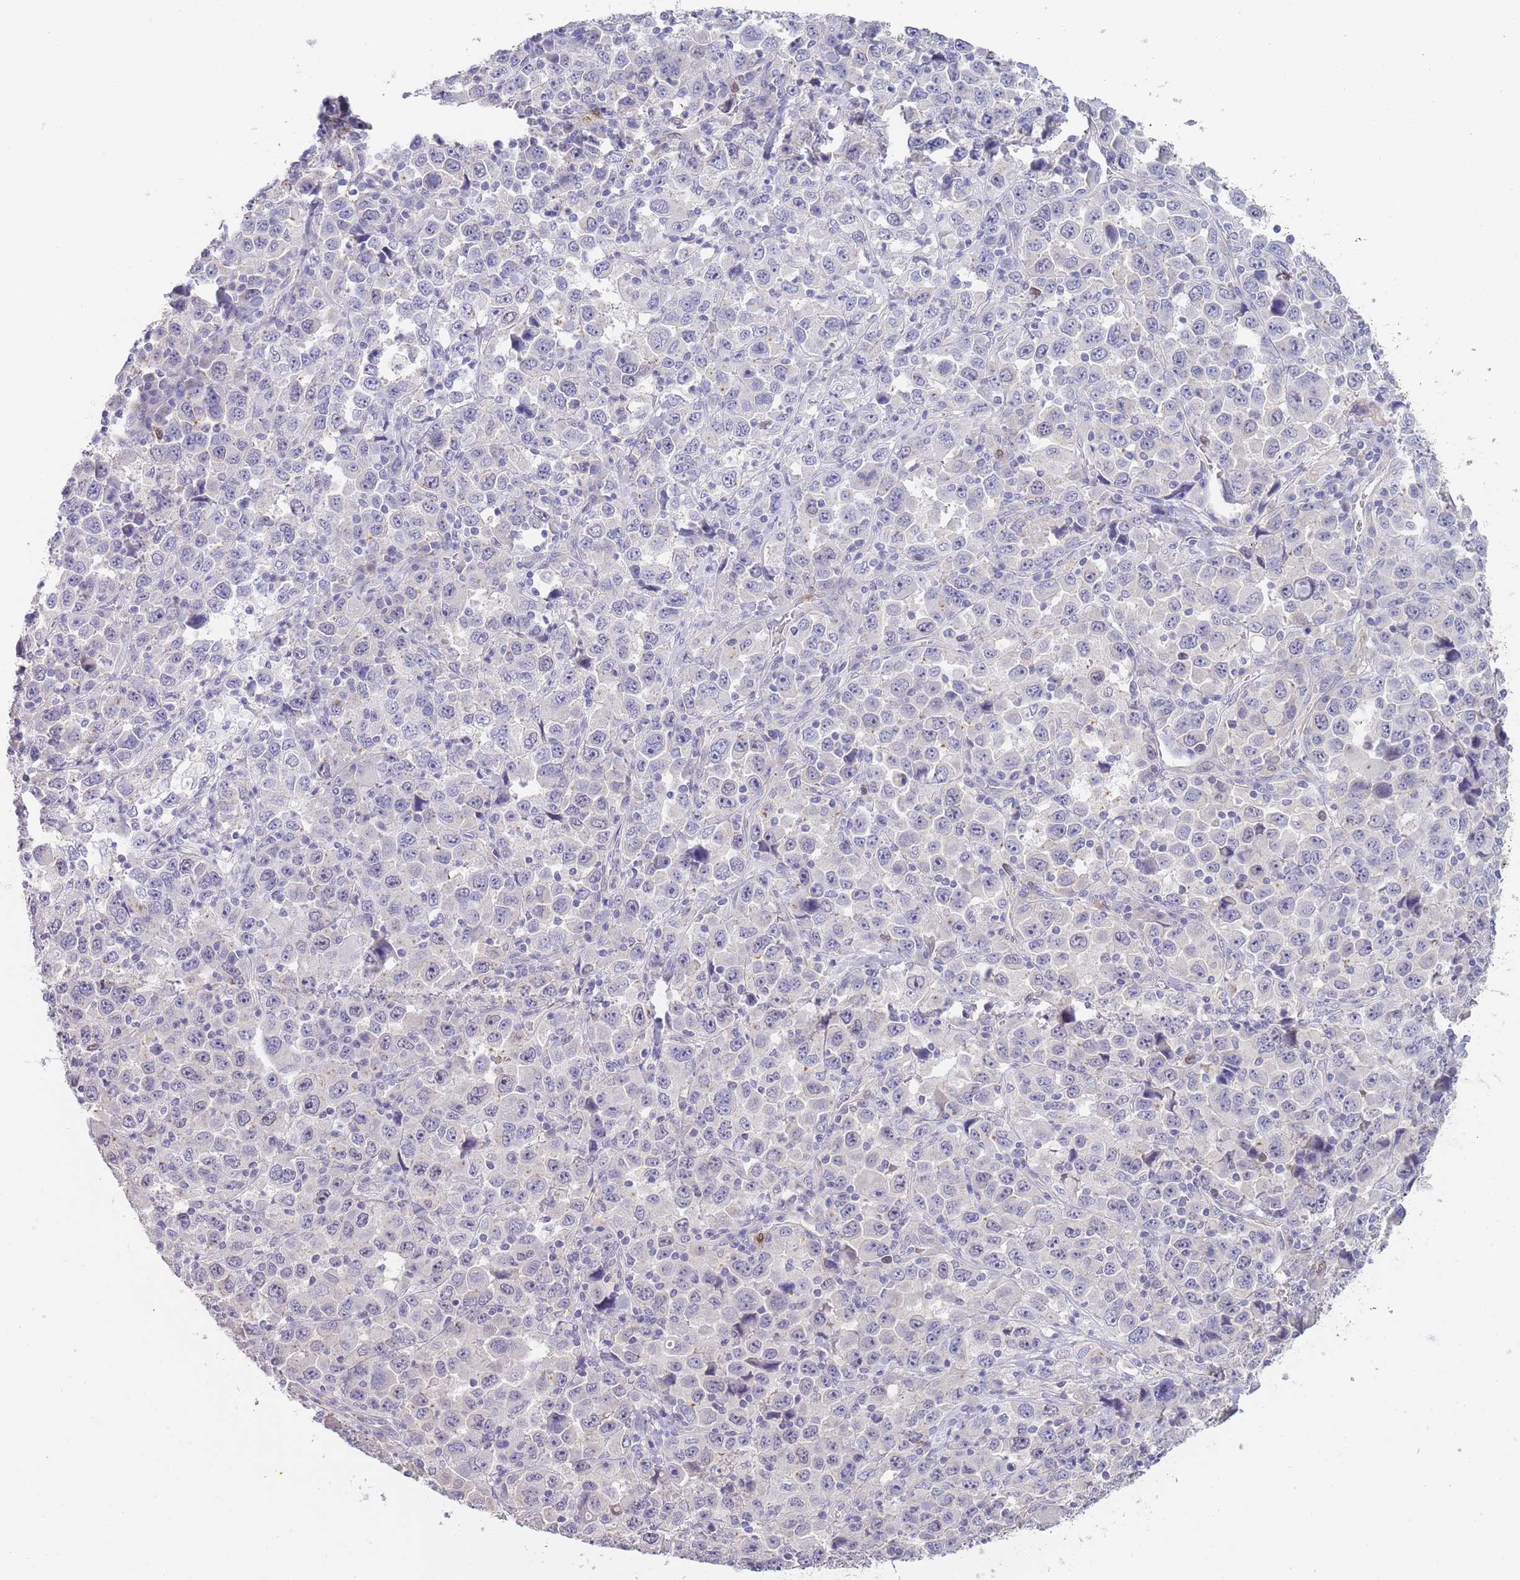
{"staining": {"intensity": "negative", "quantity": "none", "location": "none"}, "tissue": "stomach cancer", "cell_type": "Tumor cells", "image_type": "cancer", "snomed": [{"axis": "morphology", "description": "Normal tissue, NOS"}, {"axis": "morphology", "description": "Adenocarcinoma, NOS"}, {"axis": "topography", "description": "Stomach, upper"}, {"axis": "topography", "description": "Stomach"}], "caption": "DAB immunohistochemical staining of human adenocarcinoma (stomach) shows no significant staining in tumor cells.", "gene": "PIMREG", "patient": {"sex": "male", "age": 59}}